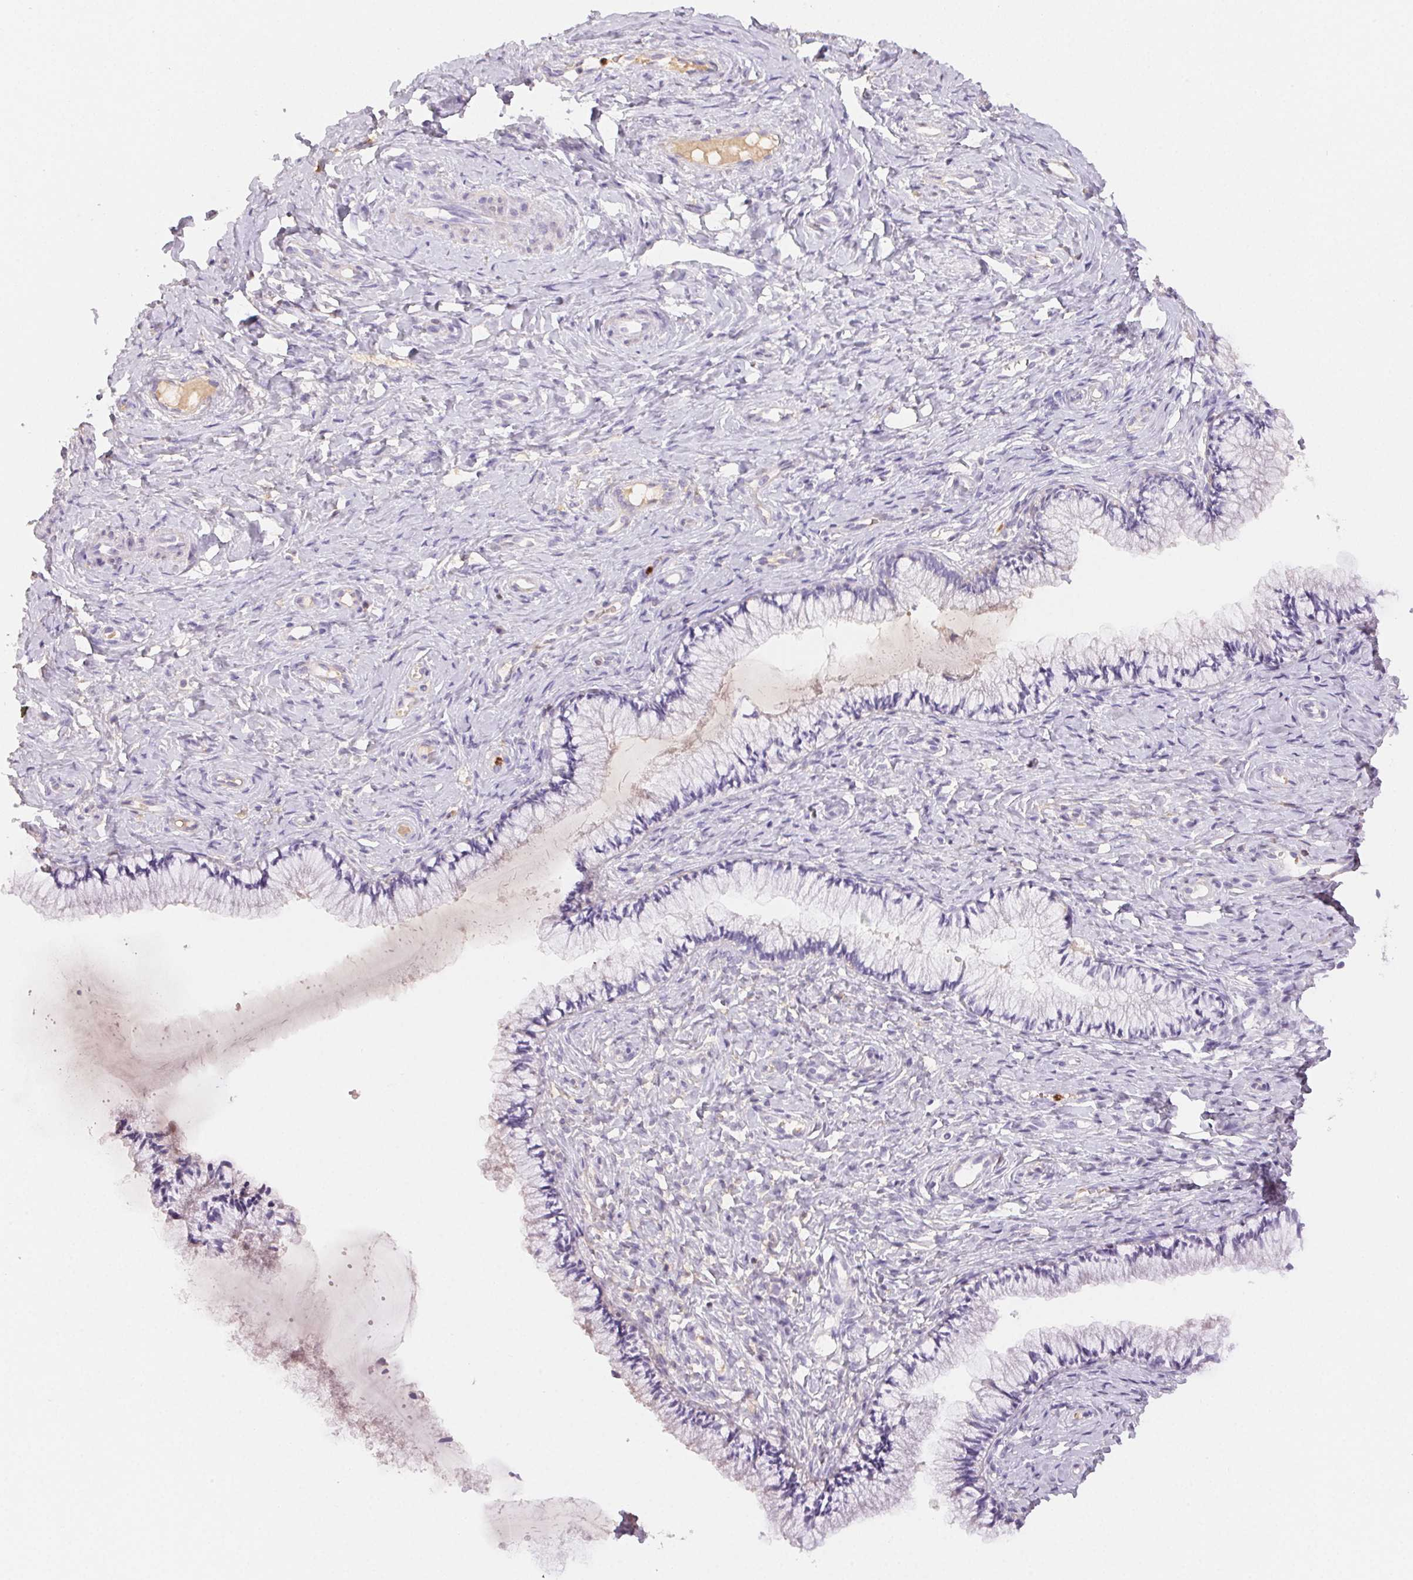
{"staining": {"intensity": "negative", "quantity": "none", "location": "none"}, "tissue": "cervix", "cell_type": "Glandular cells", "image_type": "normal", "snomed": [{"axis": "morphology", "description": "Normal tissue, NOS"}, {"axis": "topography", "description": "Cervix"}], "caption": "Photomicrograph shows no protein positivity in glandular cells of unremarkable cervix. The staining is performed using DAB brown chromogen with nuclei counter-stained in using hematoxylin.", "gene": "PADI4", "patient": {"sex": "female", "age": 37}}